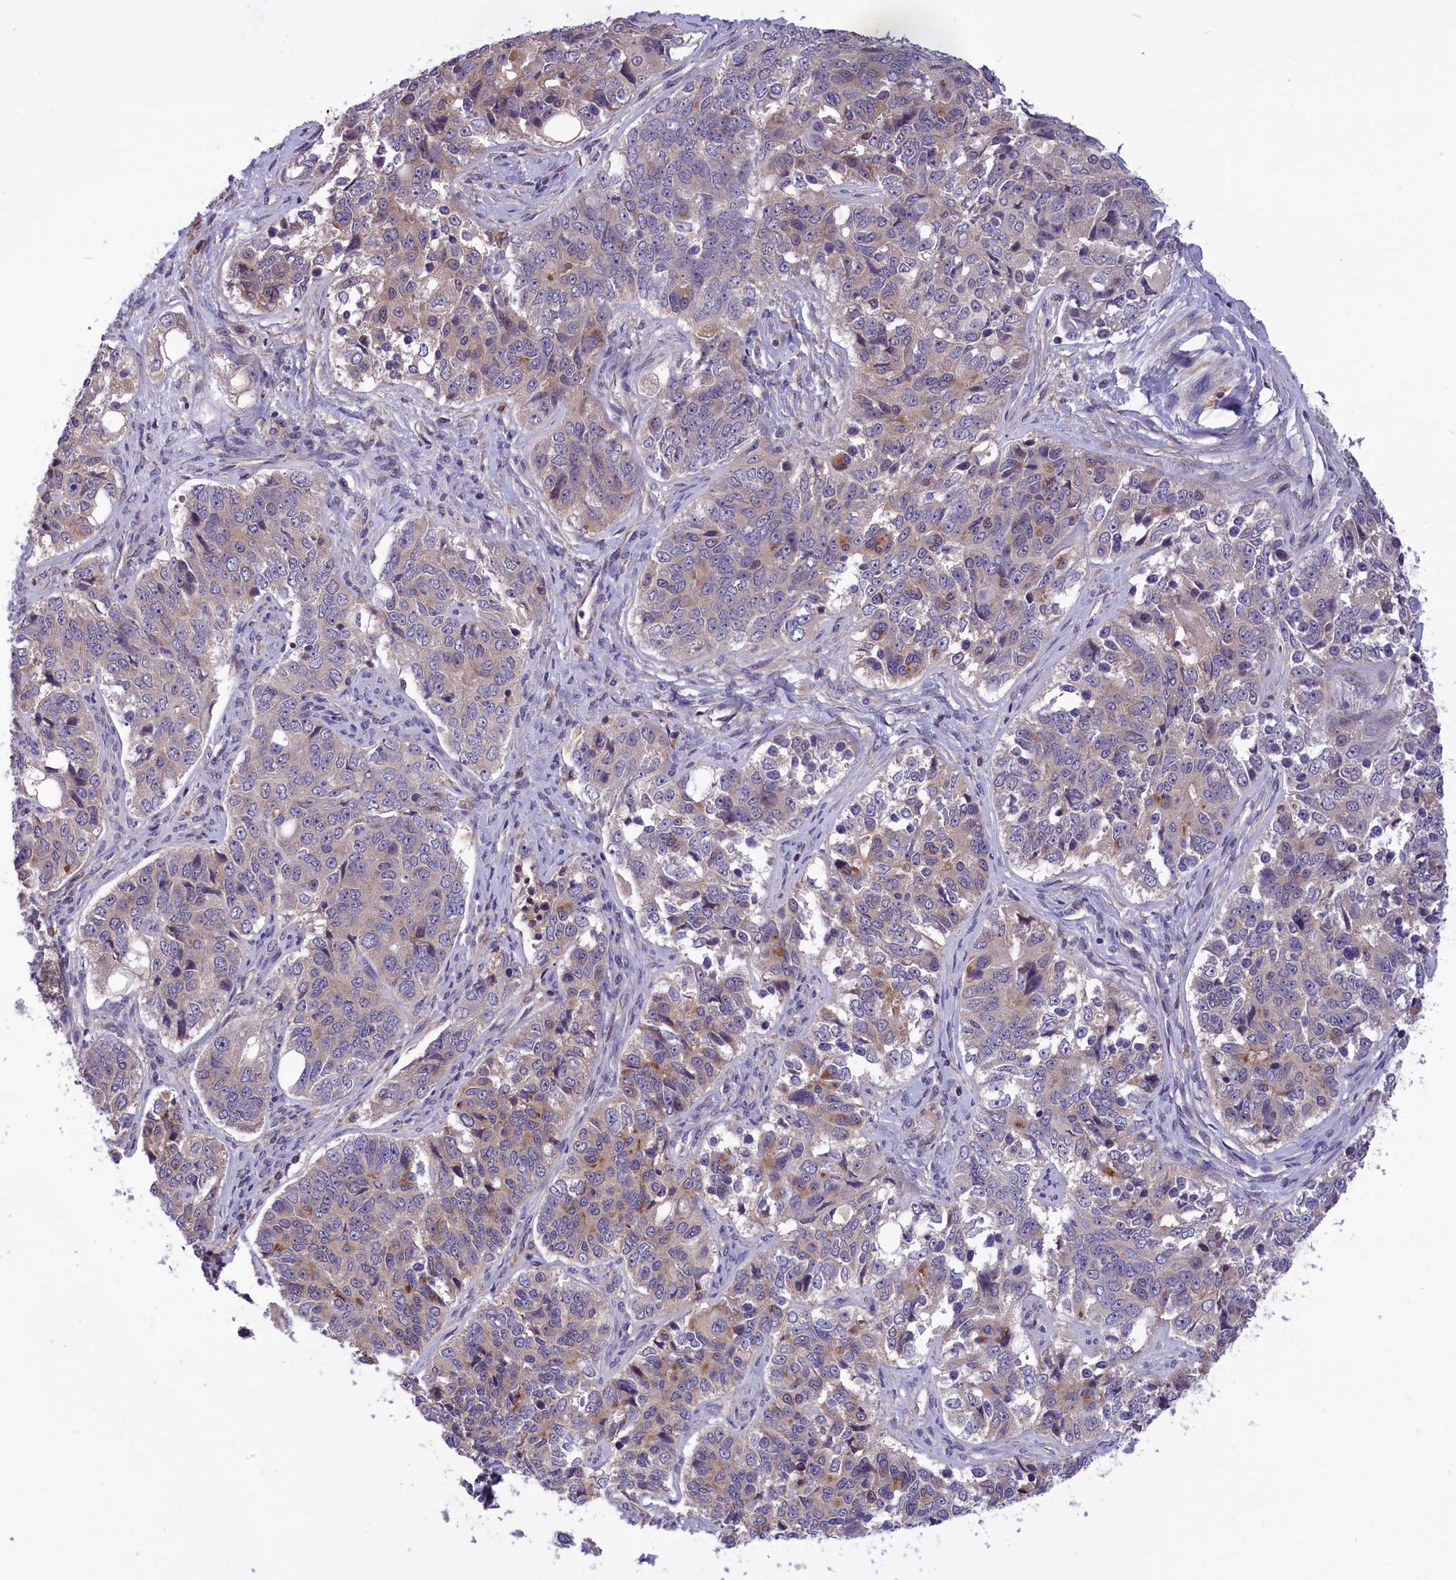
{"staining": {"intensity": "moderate", "quantity": "<25%", "location": "cytoplasmic/membranous"}, "tissue": "ovarian cancer", "cell_type": "Tumor cells", "image_type": "cancer", "snomed": [{"axis": "morphology", "description": "Carcinoma, endometroid"}, {"axis": "topography", "description": "Ovary"}], "caption": "Immunohistochemical staining of human endometroid carcinoma (ovarian) demonstrates moderate cytoplasmic/membranous protein expression in about <25% of tumor cells.", "gene": "AMDHD2", "patient": {"sex": "female", "age": 51}}